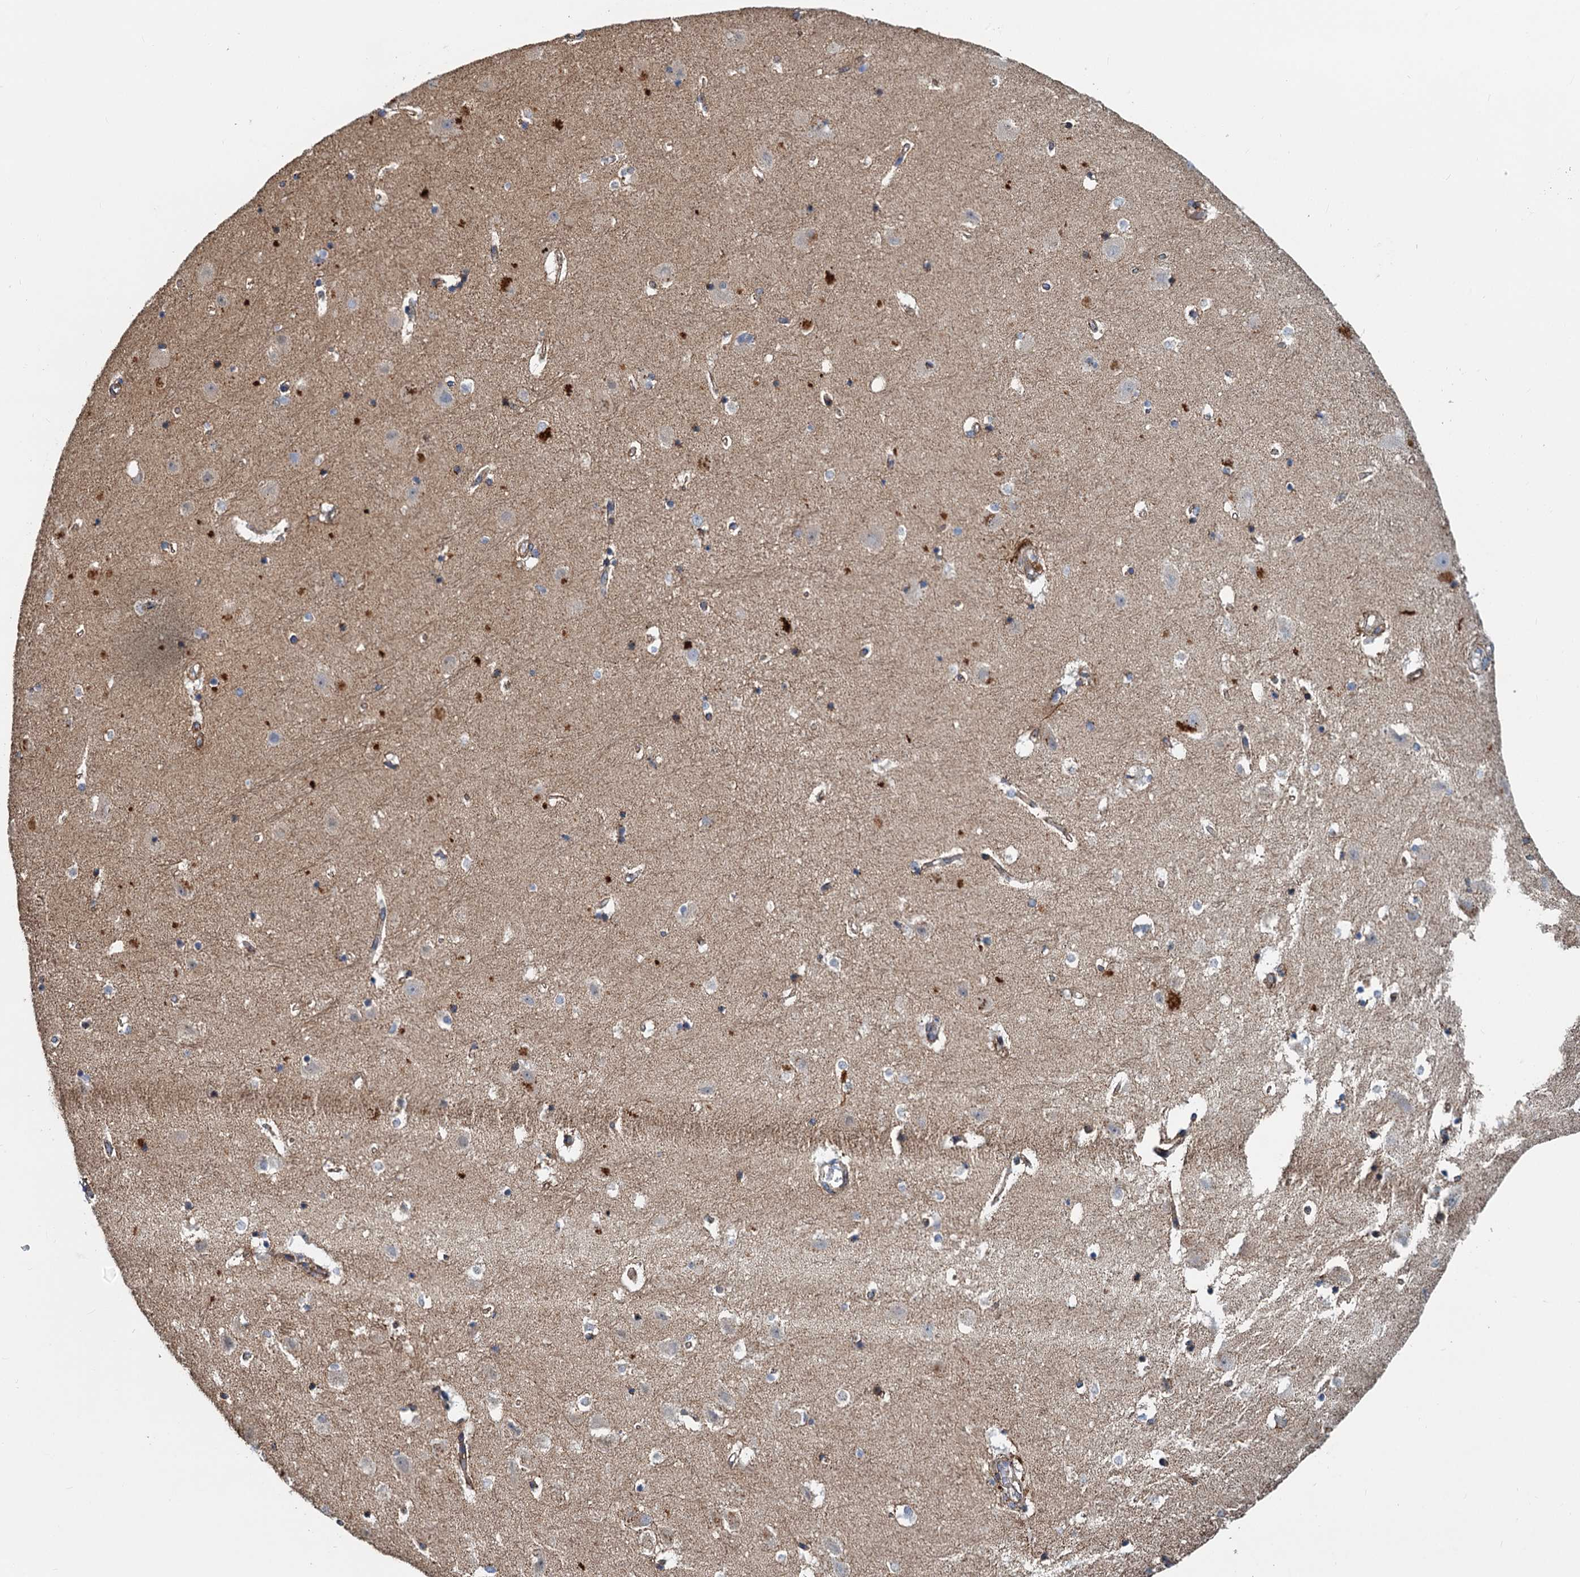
{"staining": {"intensity": "moderate", "quantity": "<25%", "location": "cytoplasmic/membranous"}, "tissue": "hippocampus", "cell_type": "Glial cells", "image_type": "normal", "snomed": [{"axis": "morphology", "description": "Normal tissue, NOS"}, {"axis": "topography", "description": "Hippocampus"}], "caption": "An IHC micrograph of normal tissue is shown. Protein staining in brown highlights moderate cytoplasmic/membranous positivity in hippocampus within glial cells.", "gene": "PSEN1", "patient": {"sex": "female", "age": 52}}